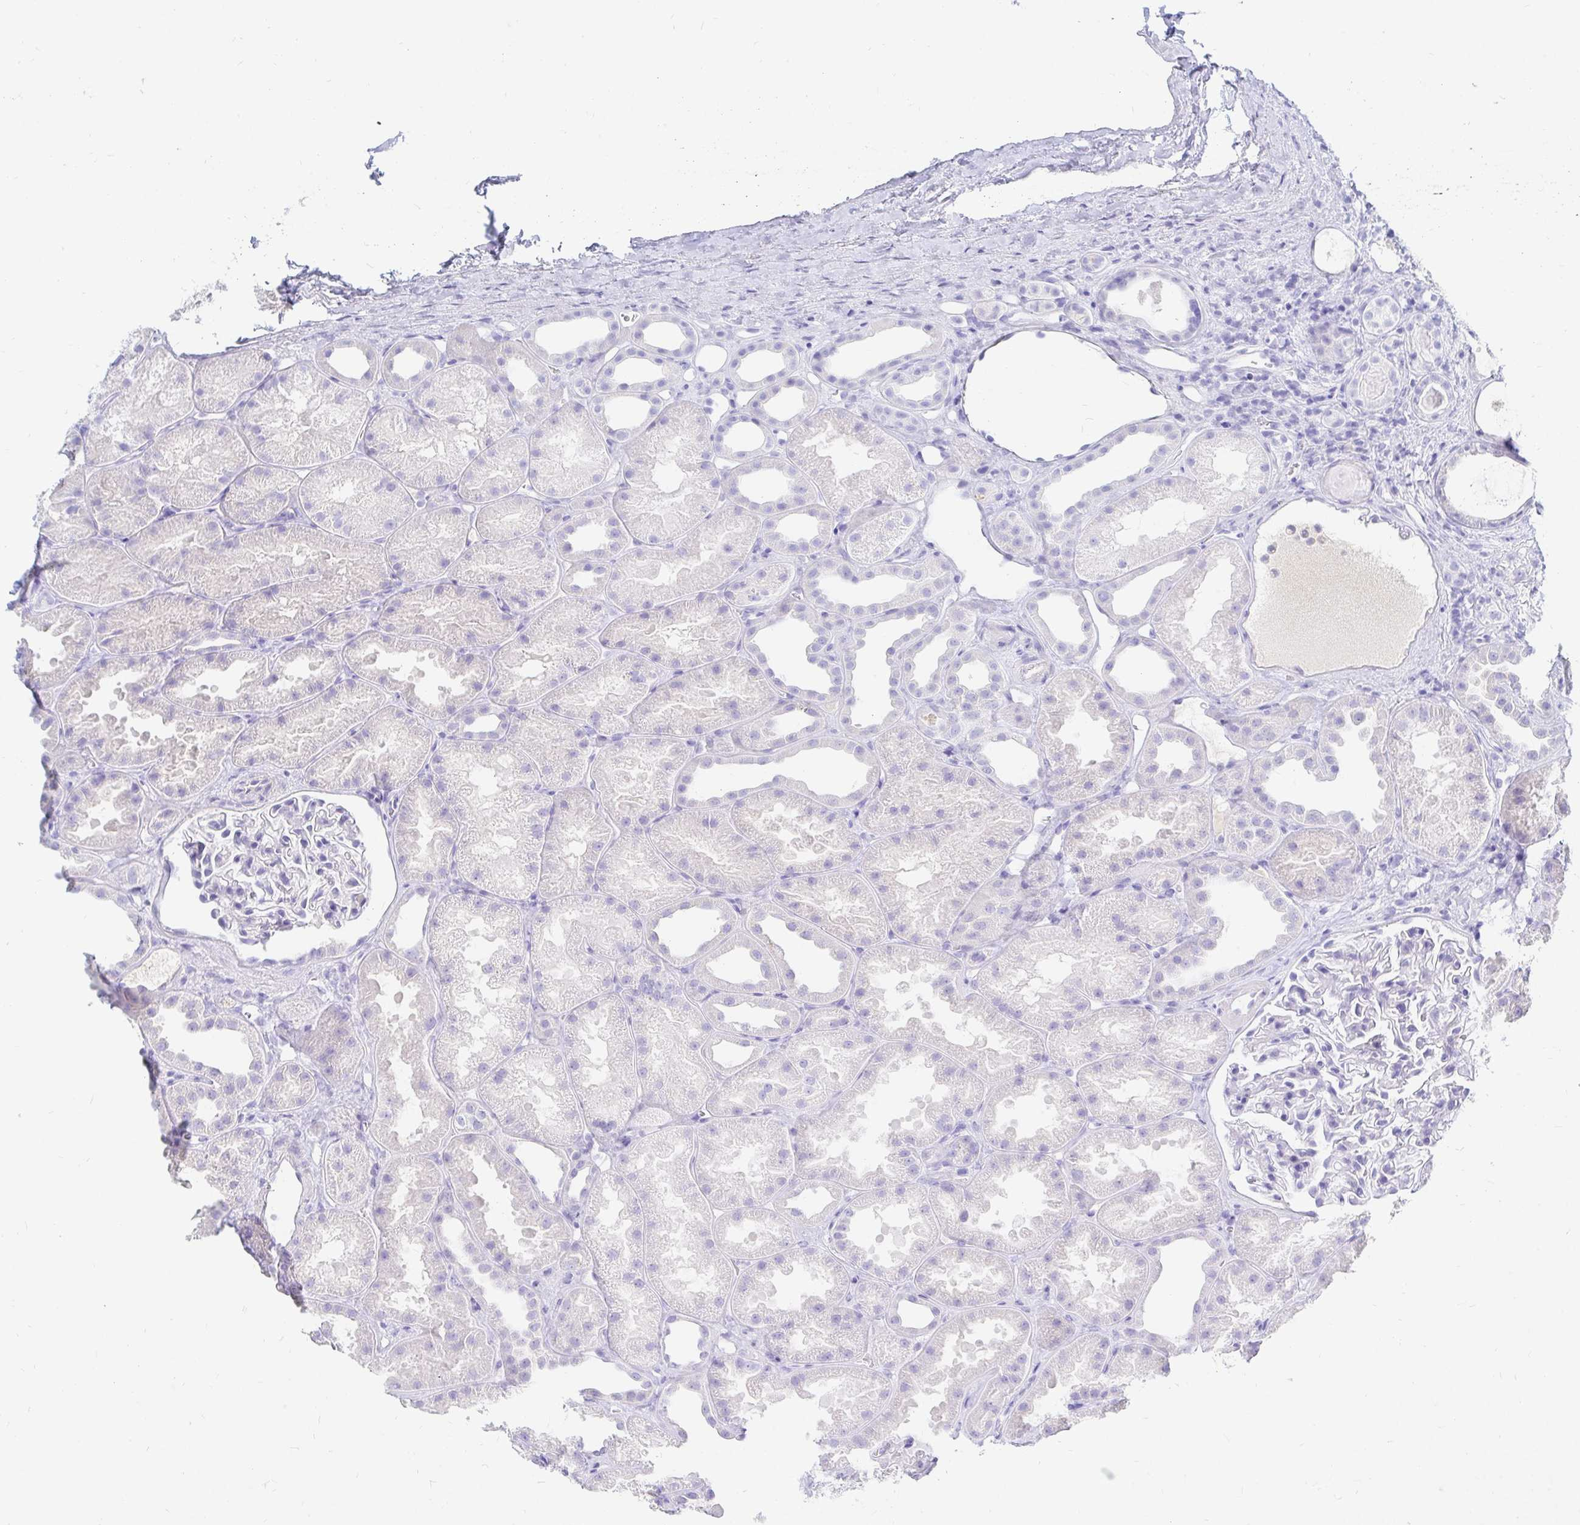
{"staining": {"intensity": "negative", "quantity": "none", "location": "none"}, "tissue": "kidney", "cell_type": "Cells in glomeruli", "image_type": "normal", "snomed": [{"axis": "morphology", "description": "Normal tissue, NOS"}, {"axis": "topography", "description": "Kidney"}], "caption": "Human kidney stained for a protein using IHC shows no expression in cells in glomeruli.", "gene": "NR2E1", "patient": {"sex": "male", "age": 61}}